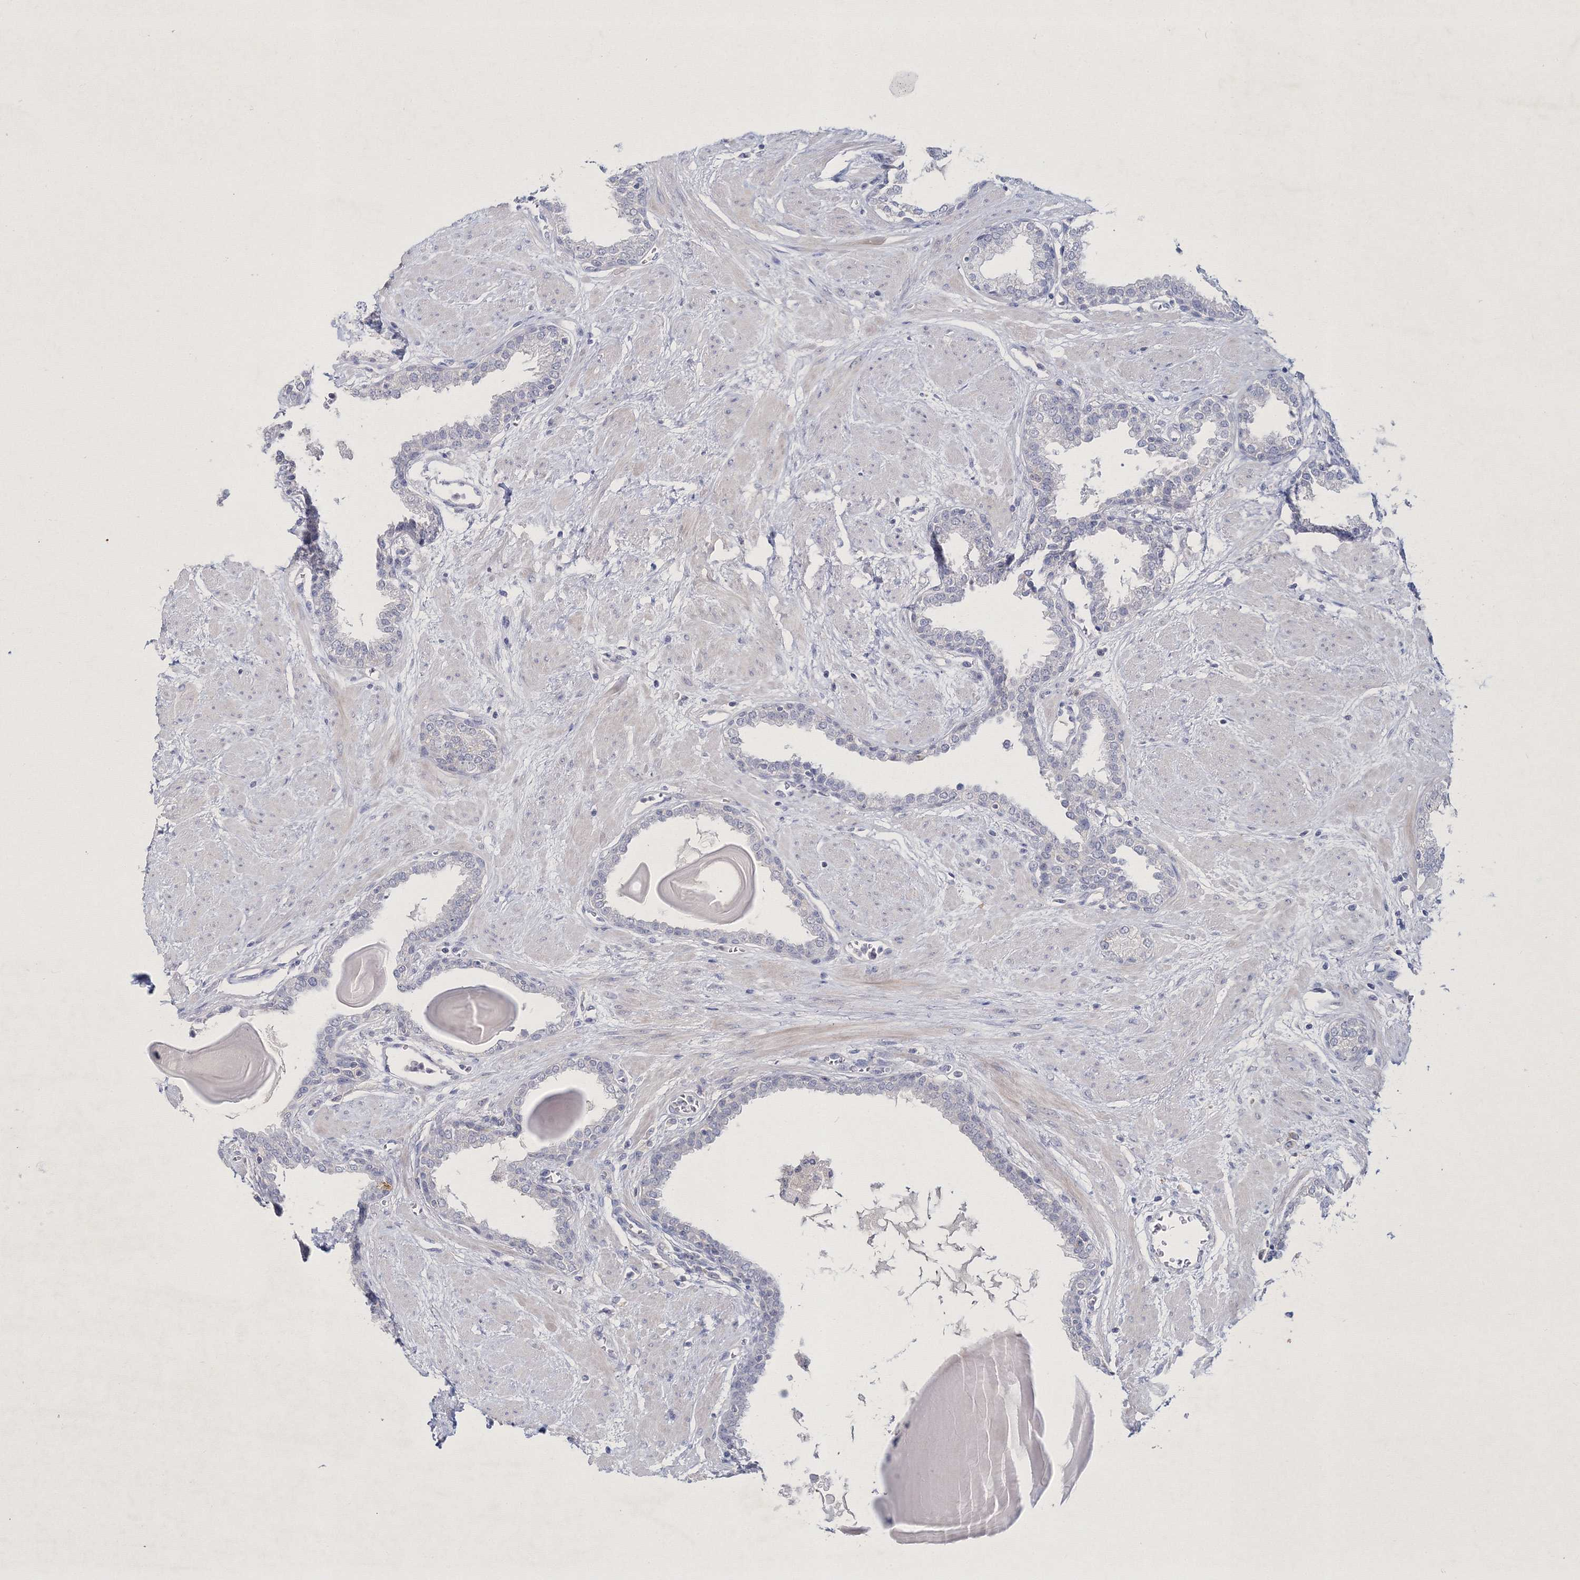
{"staining": {"intensity": "negative", "quantity": "none", "location": "none"}, "tissue": "prostate", "cell_type": "Glandular cells", "image_type": "normal", "snomed": [{"axis": "morphology", "description": "Normal tissue, NOS"}, {"axis": "topography", "description": "Prostate"}], "caption": "DAB immunohistochemical staining of benign human prostate reveals no significant expression in glandular cells. (DAB (3,3'-diaminobenzidine) immunohistochemistry (IHC) visualized using brightfield microscopy, high magnification).", "gene": "NEU4", "patient": {"sex": "male", "age": 51}}